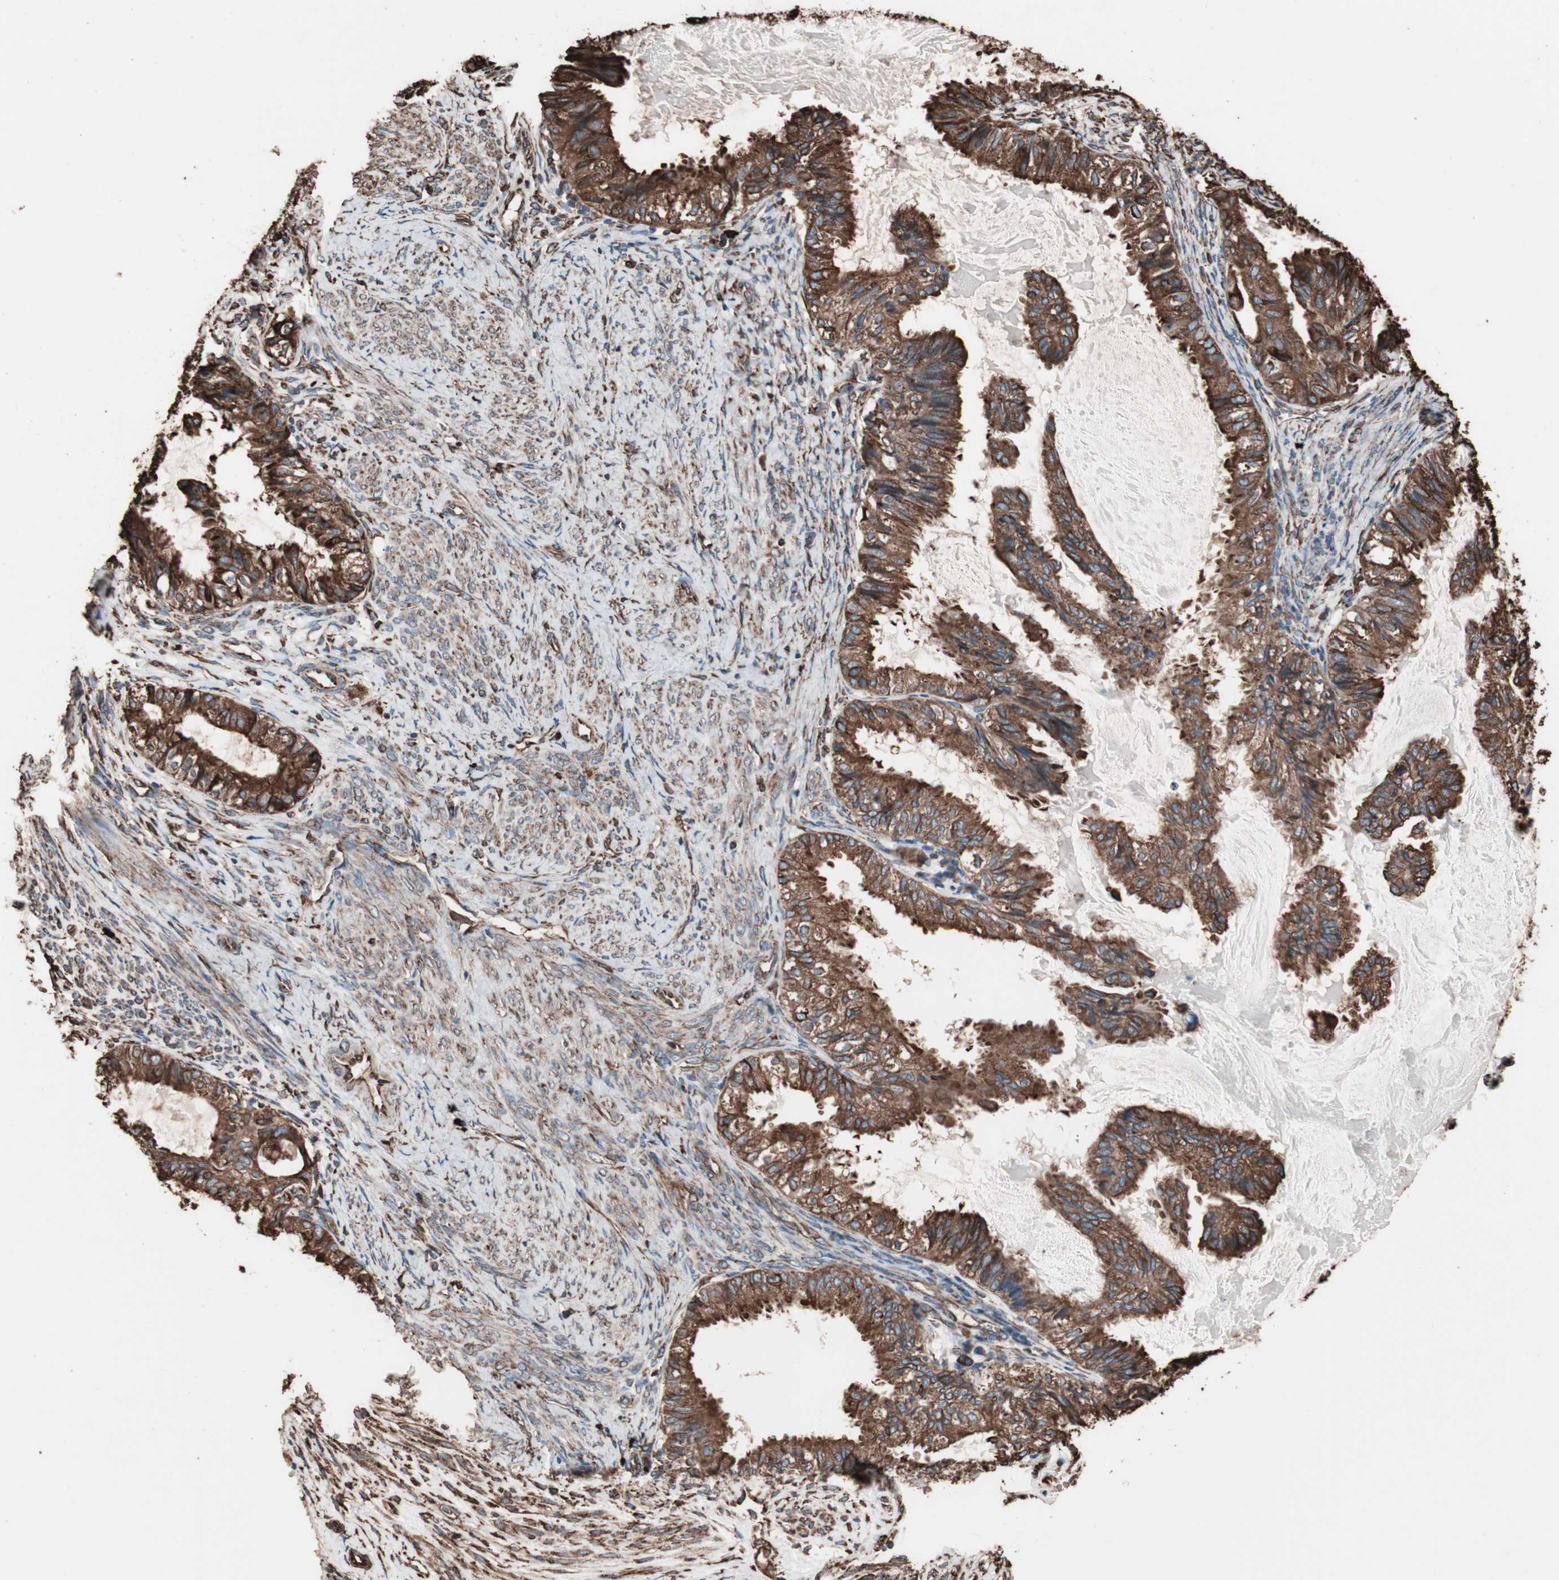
{"staining": {"intensity": "strong", "quantity": ">75%", "location": "cytoplasmic/membranous"}, "tissue": "cervical cancer", "cell_type": "Tumor cells", "image_type": "cancer", "snomed": [{"axis": "morphology", "description": "Normal tissue, NOS"}, {"axis": "morphology", "description": "Adenocarcinoma, NOS"}, {"axis": "topography", "description": "Cervix"}, {"axis": "topography", "description": "Endometrium"}], "caption": "Strong cytoplasmic/membranous protein positivity is appreciated in about >75% of tumor cells in cervical cancer. (DAB IHC, brown staining for protein, blue staining for nuclei).", "gene": "HSP90B1", "patient": {"sex": "female", "age": 86}}